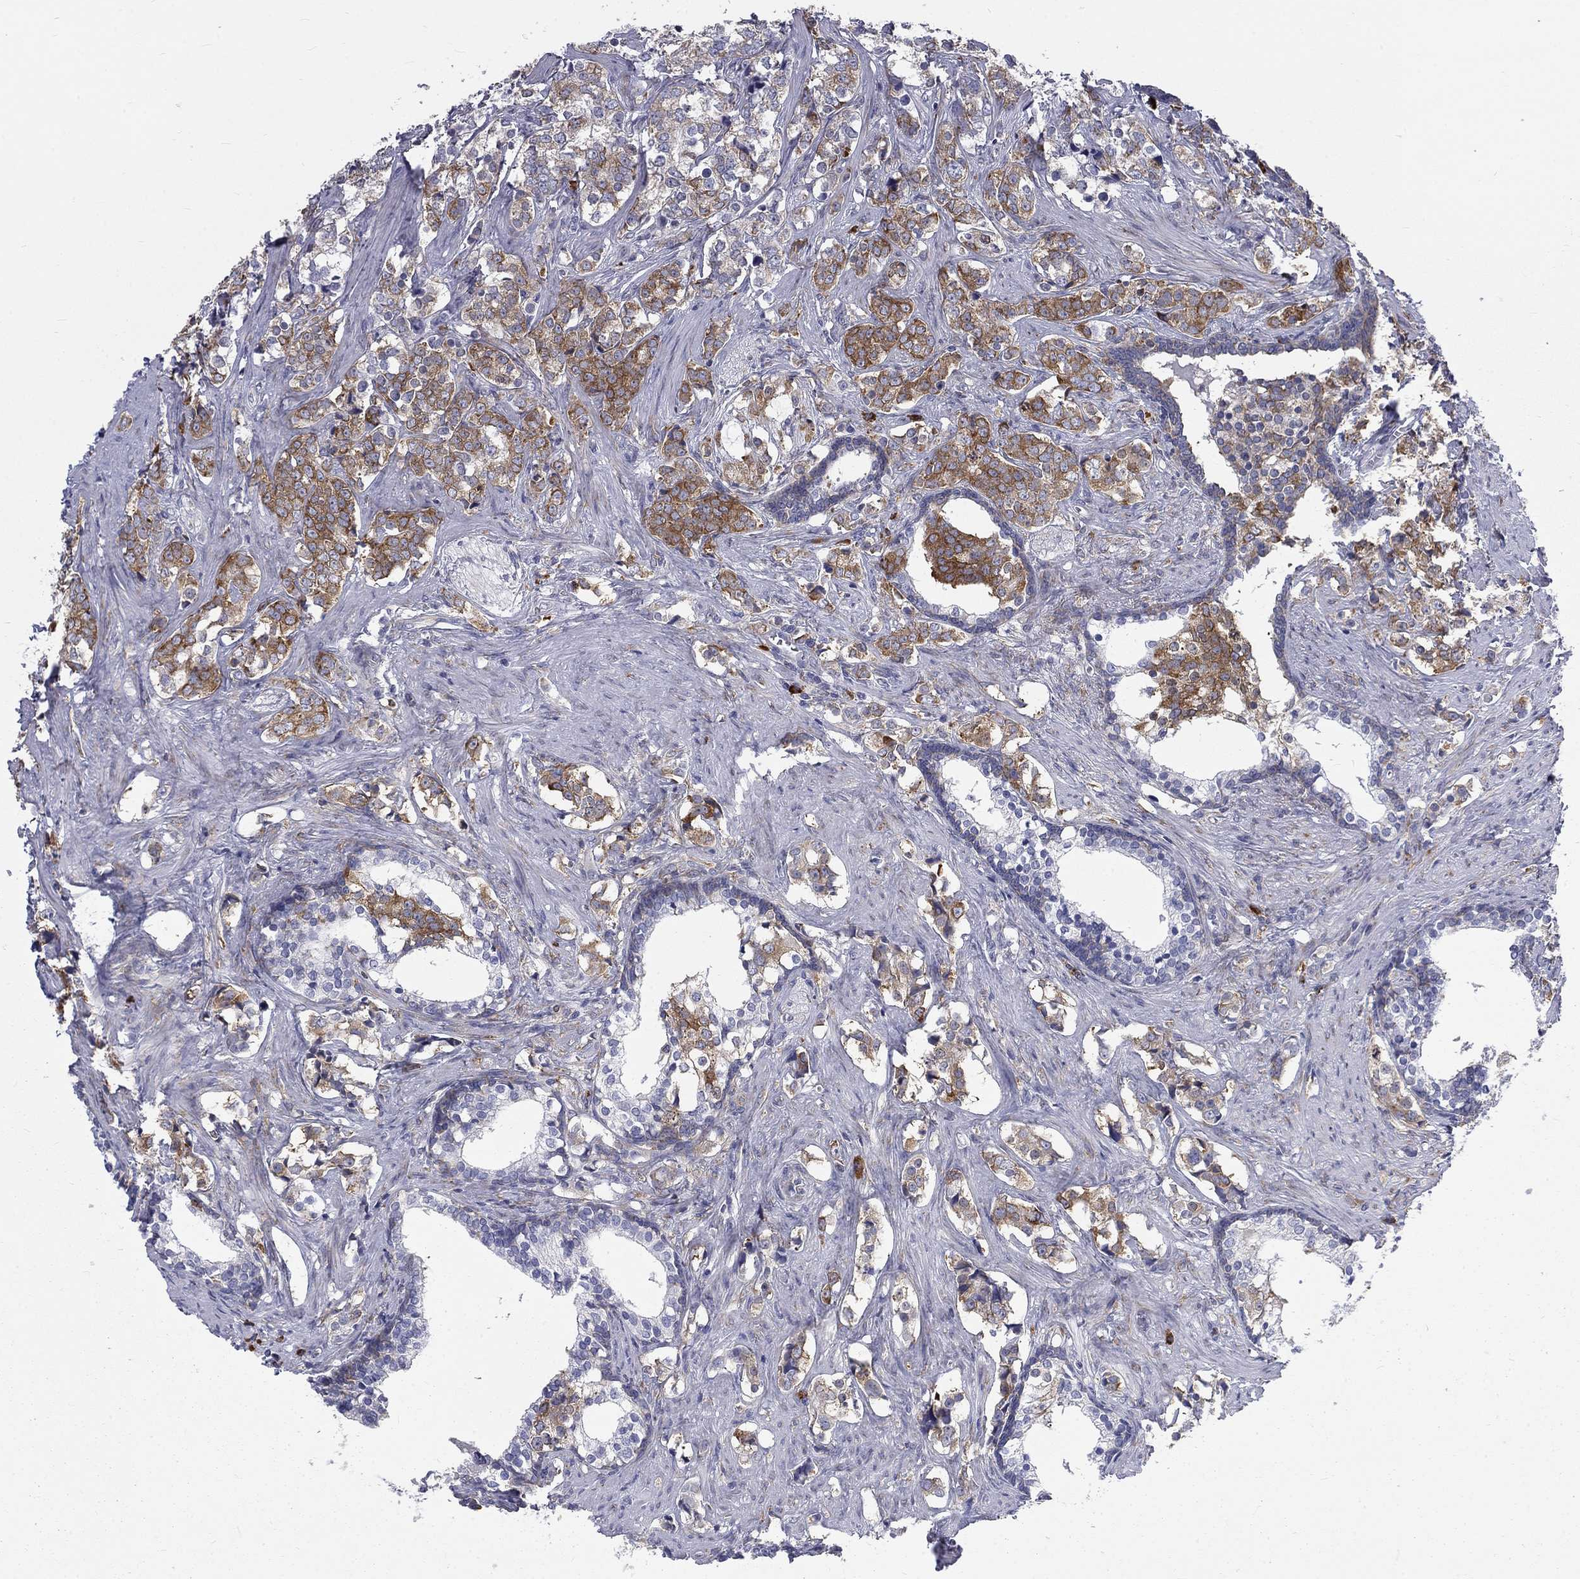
{"staining": {"intensity": "strong", "quantity": "25%-75%", "location": "cytoplasmic/membranous"}, "tissue": "prostate cancer", "cell_type": "Tumor cells", "image_type": "cancer", "snomed": [{"axis": "morphology", "description": "Adenocarcinoma, NOS"}, {"axis": "topography", "description": "Prostate and seminal vesicle, NOS"}], "caption": "IHC of adenocarcinoma (prostate) displays high levels of strong cytoplasmic/membranous staining in approximately 25%-75% of tumor cells.", "gene": "PABPC4", "patient": {"sex": "male", "age": 63}}